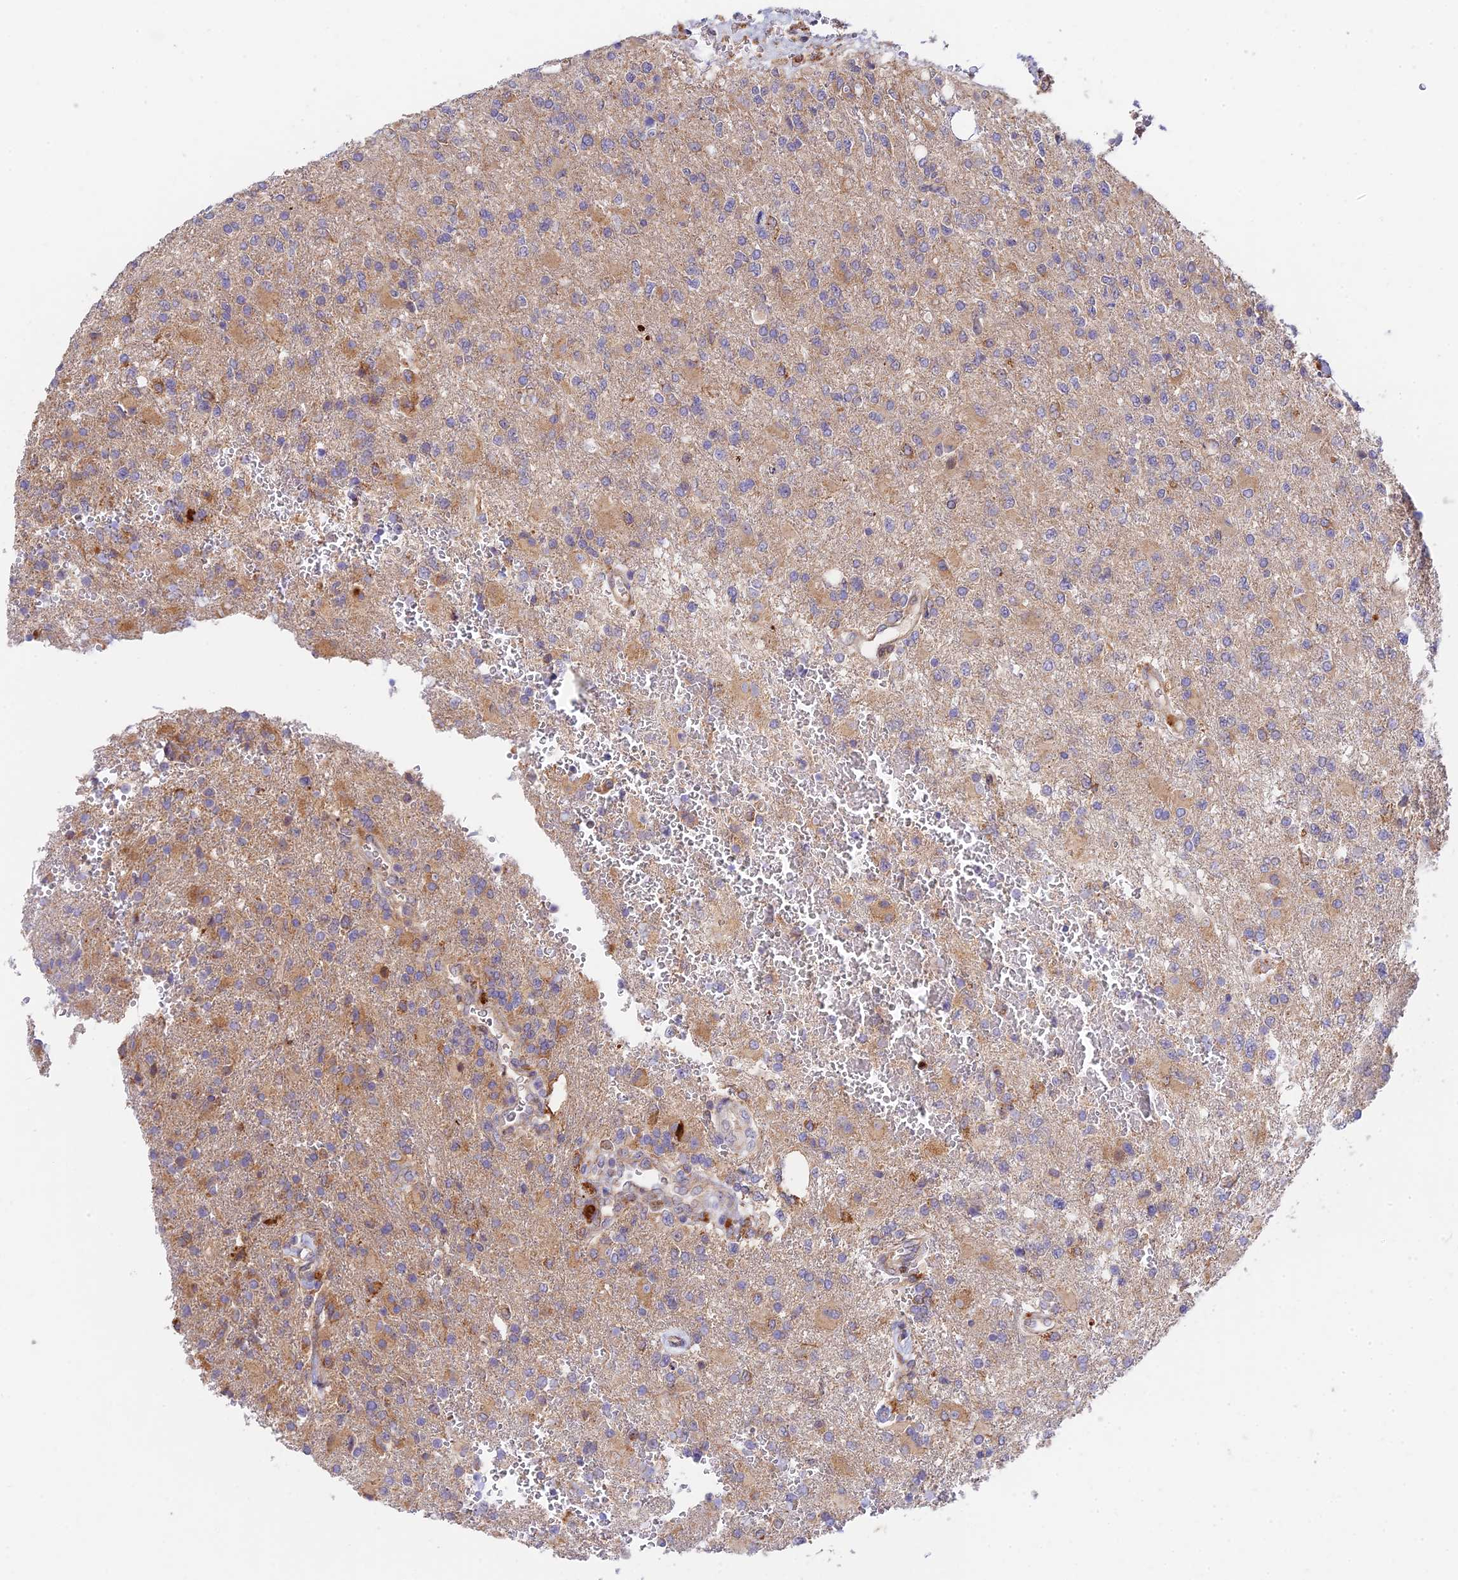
{"staining": {"intensity": "weak", "quantity": "<25%", "location": "cytoplasmic/membranous"}, "tissue": "glioma", "cell_type": "Tumor cells", "image_type": "cancer", "snomed": [{"axis": "morphology", "description": "Glioma, malignant, High grade"}, {"axis": "topography", "description": "Brain"}], "caption": "Immunohistochemistry of glioma exhibits no positivity in tumor cells.", "gene": "FUOM", "patient": {"sex": "male", "age": 56}}